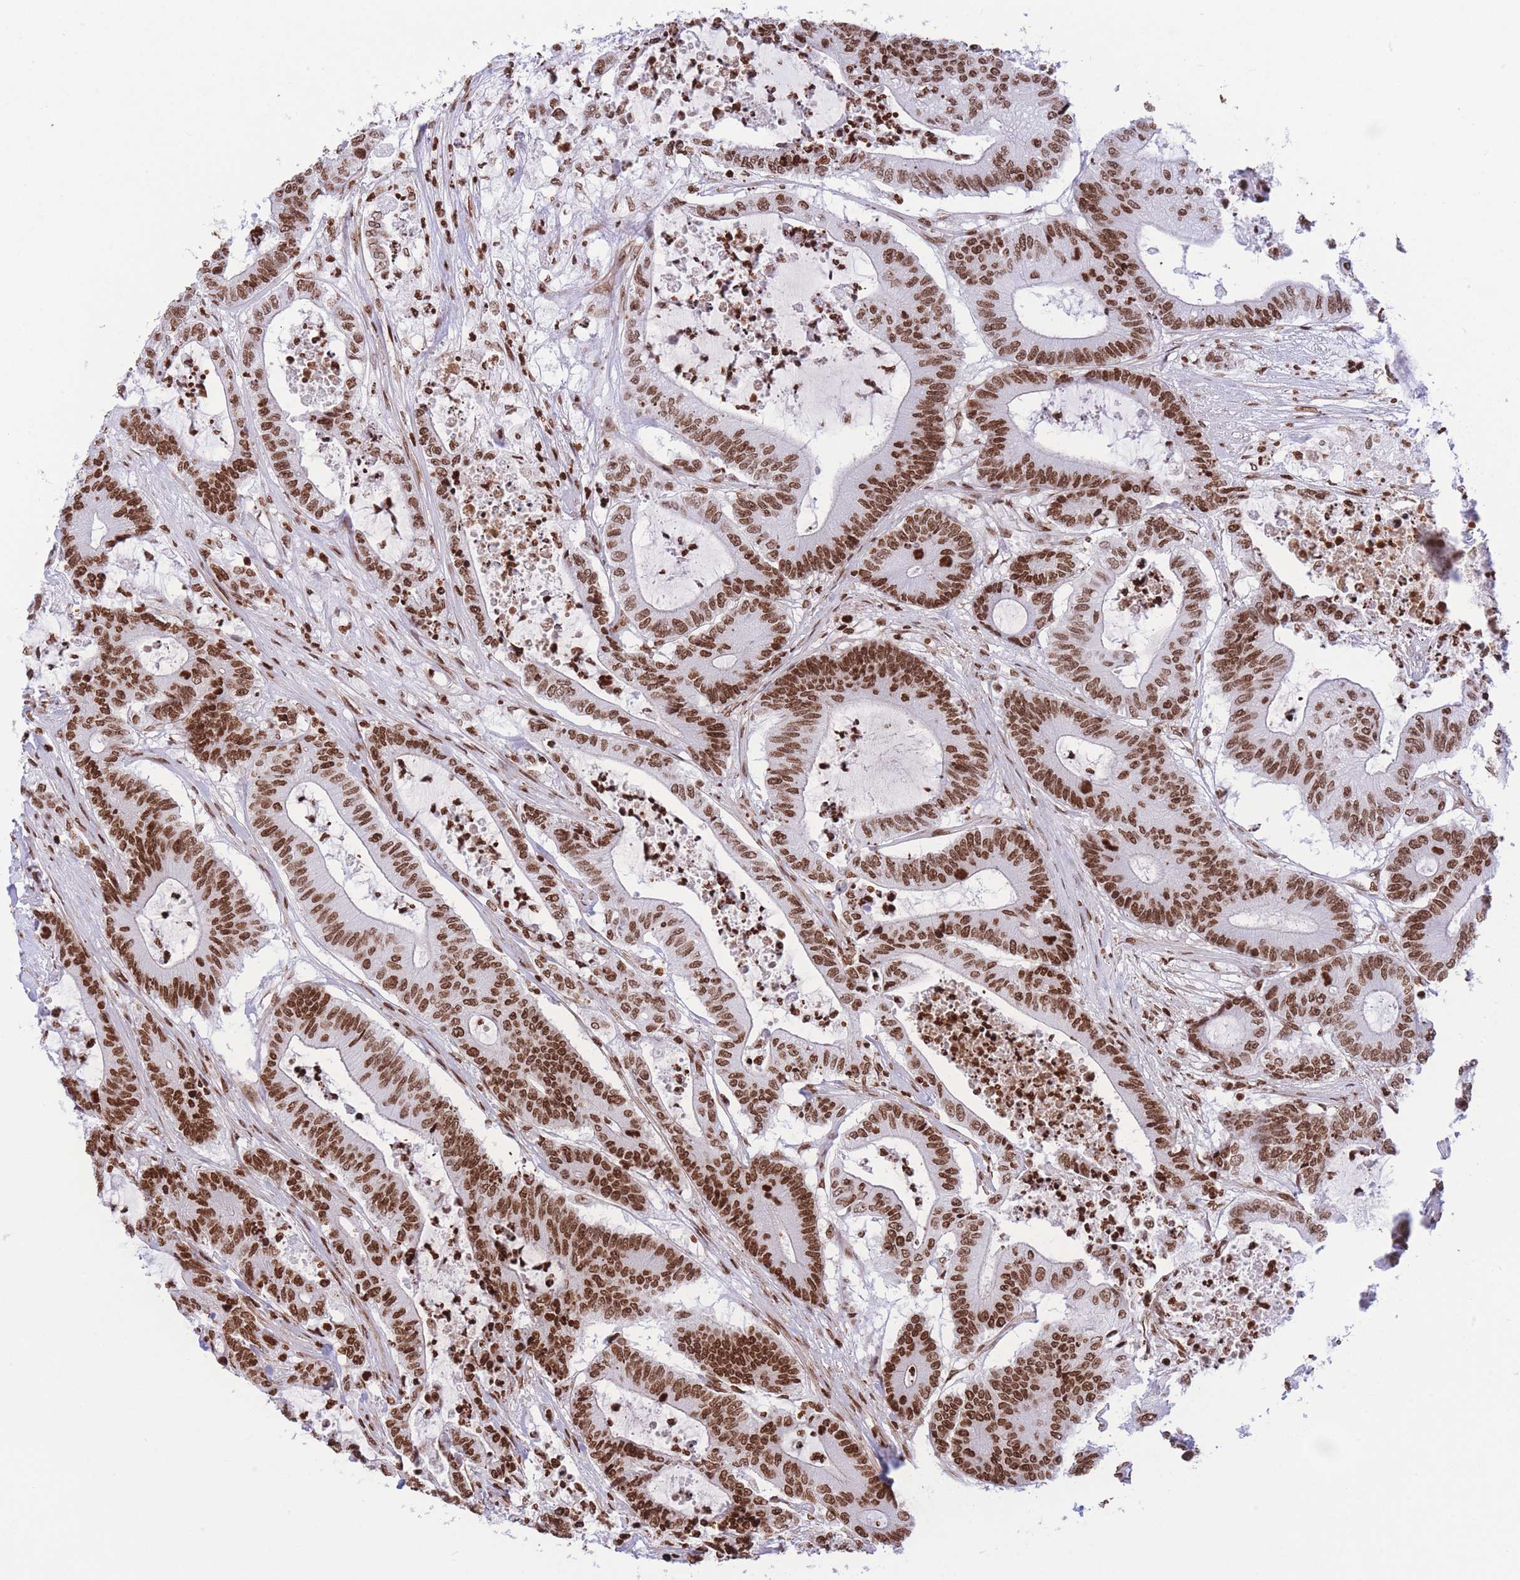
{"staining": {"intensity": "strong", "quantity": ">75%", "location": "nuclear"}, "tissue": "colorectal cancer", "cell_type": "Tumor cells", "image_type": "cancer", "snomed": [{"axis": "morphology", "description": "Adenocarcinoma, NOS"}, {"axis": "topography", "description": "Colon"}], "caption": "Protein staining of colorectal cancer (adenocarcinoma) tissue exhibits strong nuclear expression in approximately >75% of tumor cells.", "gene": "H2BC11", "patient": {"sex": "female", "age": 84}}